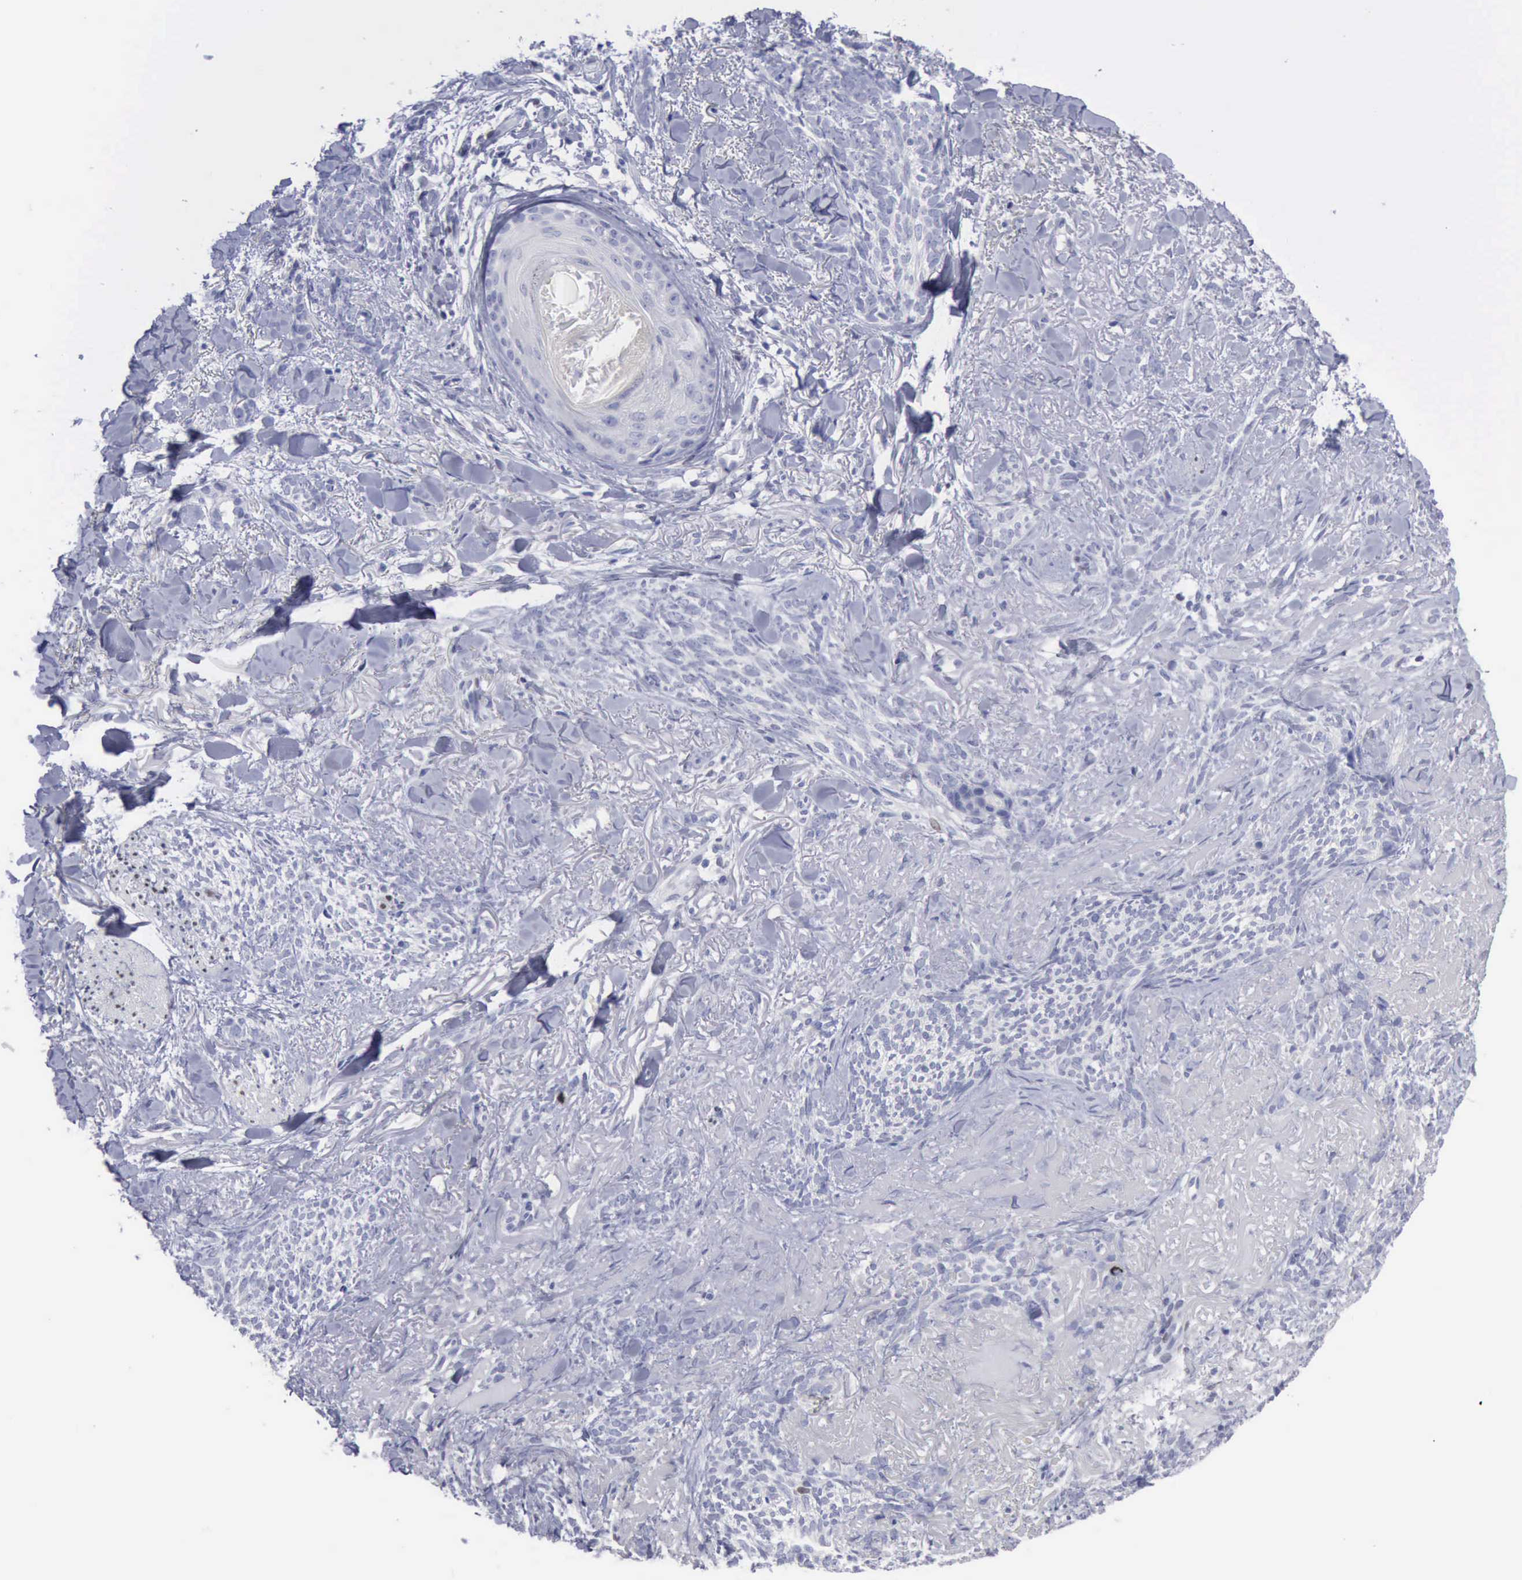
{"staining": {"intensity": "negative", "quantity": "none", "location": "none"}, "tissue": "skin cancer", "cell_type": "Tumor cells", "image_type": "cancer", "snomed": [{"axis": "morphology", "description": "Basal cell carcinoma"}, {"axis": "topography", "description": "Skin"}], "caption": "This is an immunohistochemistry (IHC) histopathology image of skin cancer (basal cell carcinoma). There is no staining in tumor cells.", "gene": "SATB2", "patient": {"sex": "female", "age": 81}}